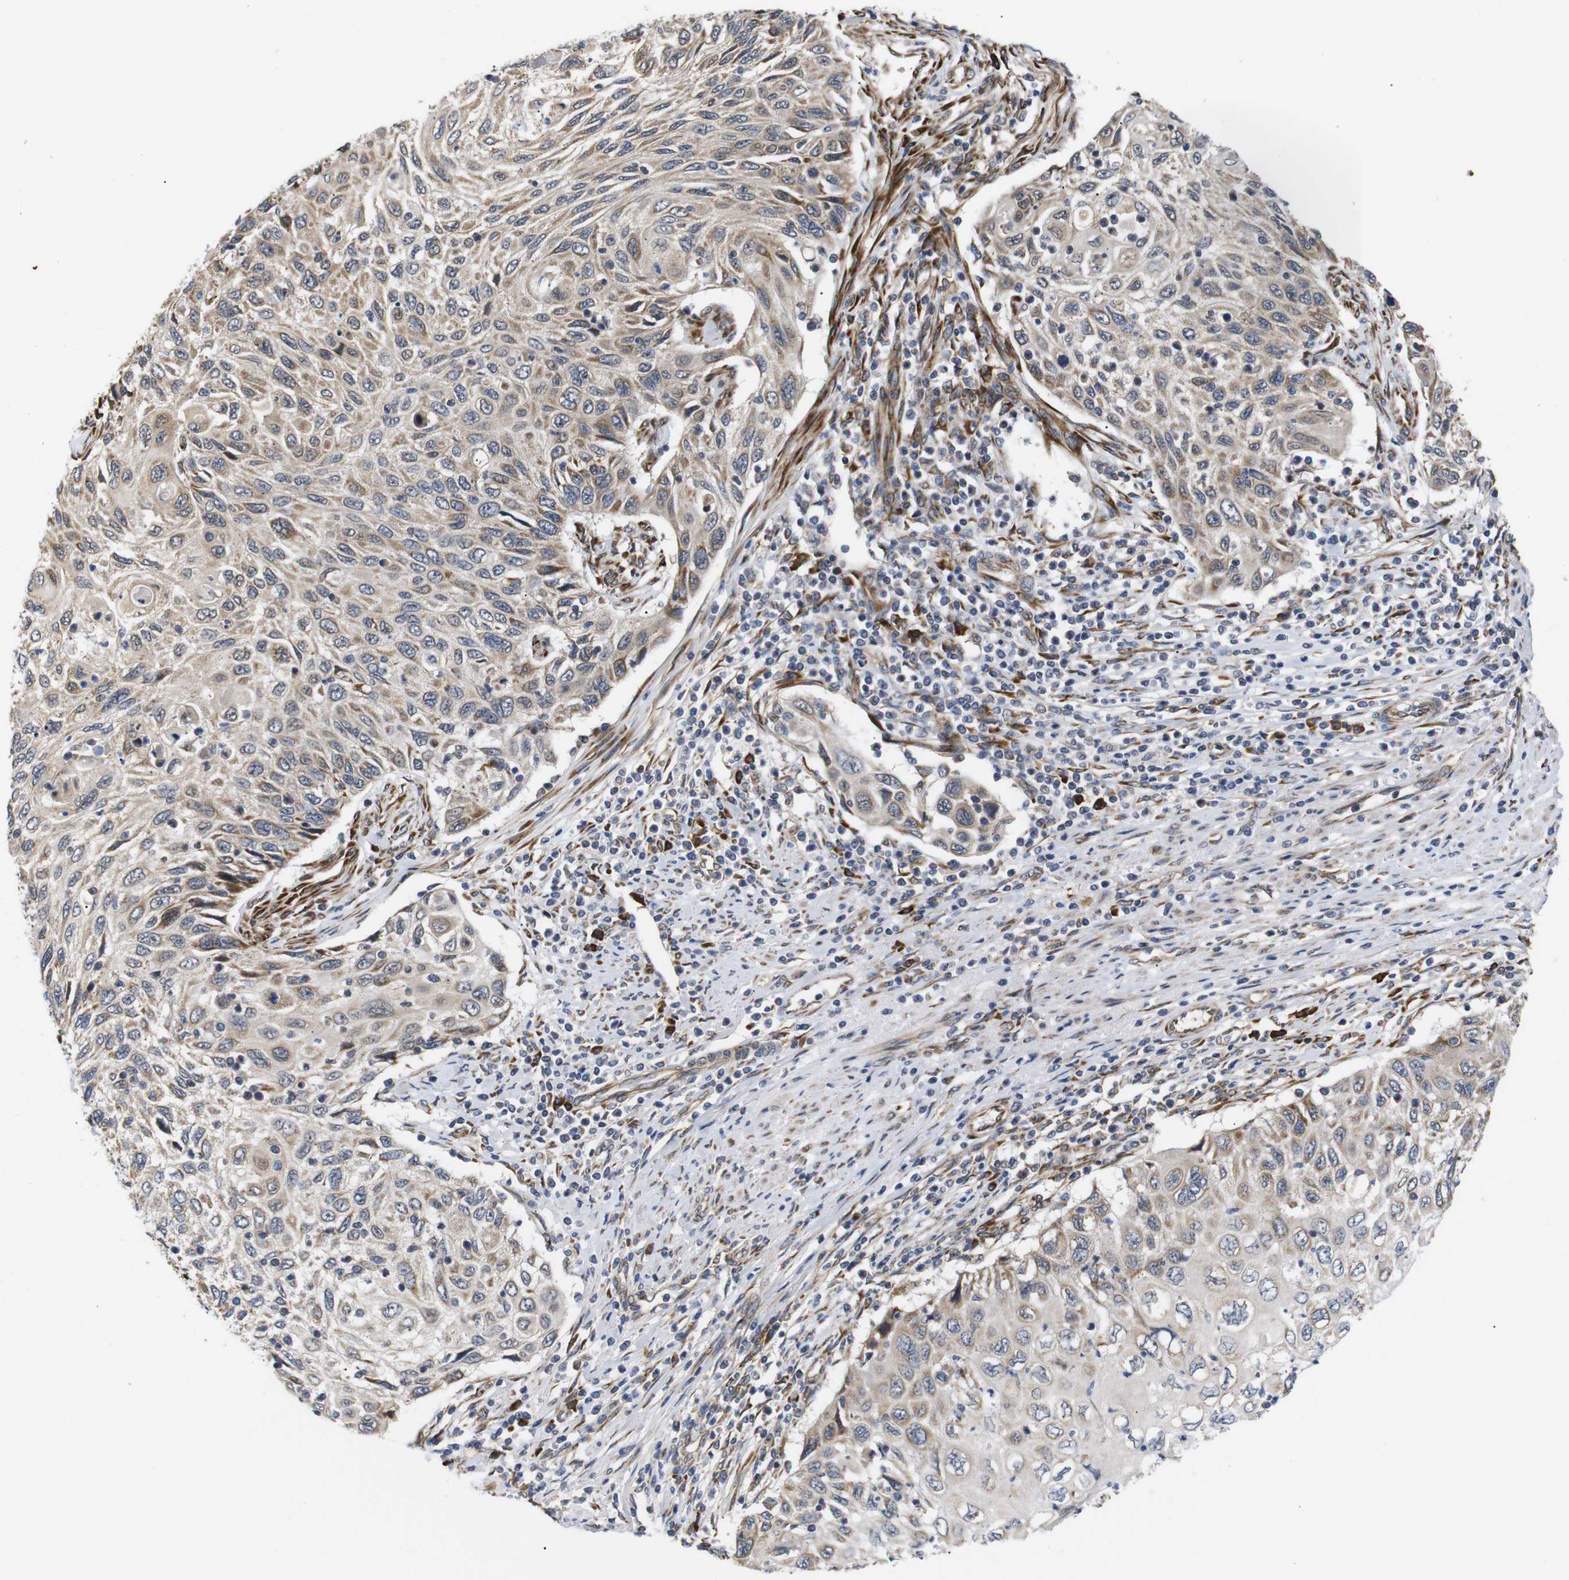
{"staining": {"intensity": "weak", "quantity": ">75%", "location": "cytoplasmic/membranous"}, "tissue": "cervical cancer", "cell_type": "Tumor cells", "image_type": "cancer", "snomed": [{"axis": "morphology", "description": "Squamous cell carcinoma, NOS"}, {"axis": "topography", "description": "Cervix"}], "caption": "Protein analysis of cervical cancer (squamous cell carcinoma) tissue displays weak cytoplasmic/membranous staining in about >75% of tumor cells. The staining is performed using DAB (3,3'-diaminobenzidine) brown chromogen to label protein expression. The nuclei are counter-stained blue using hematoxylin.", "gene": "KANK4", "patient": {"sex": "female", "age": 70}}